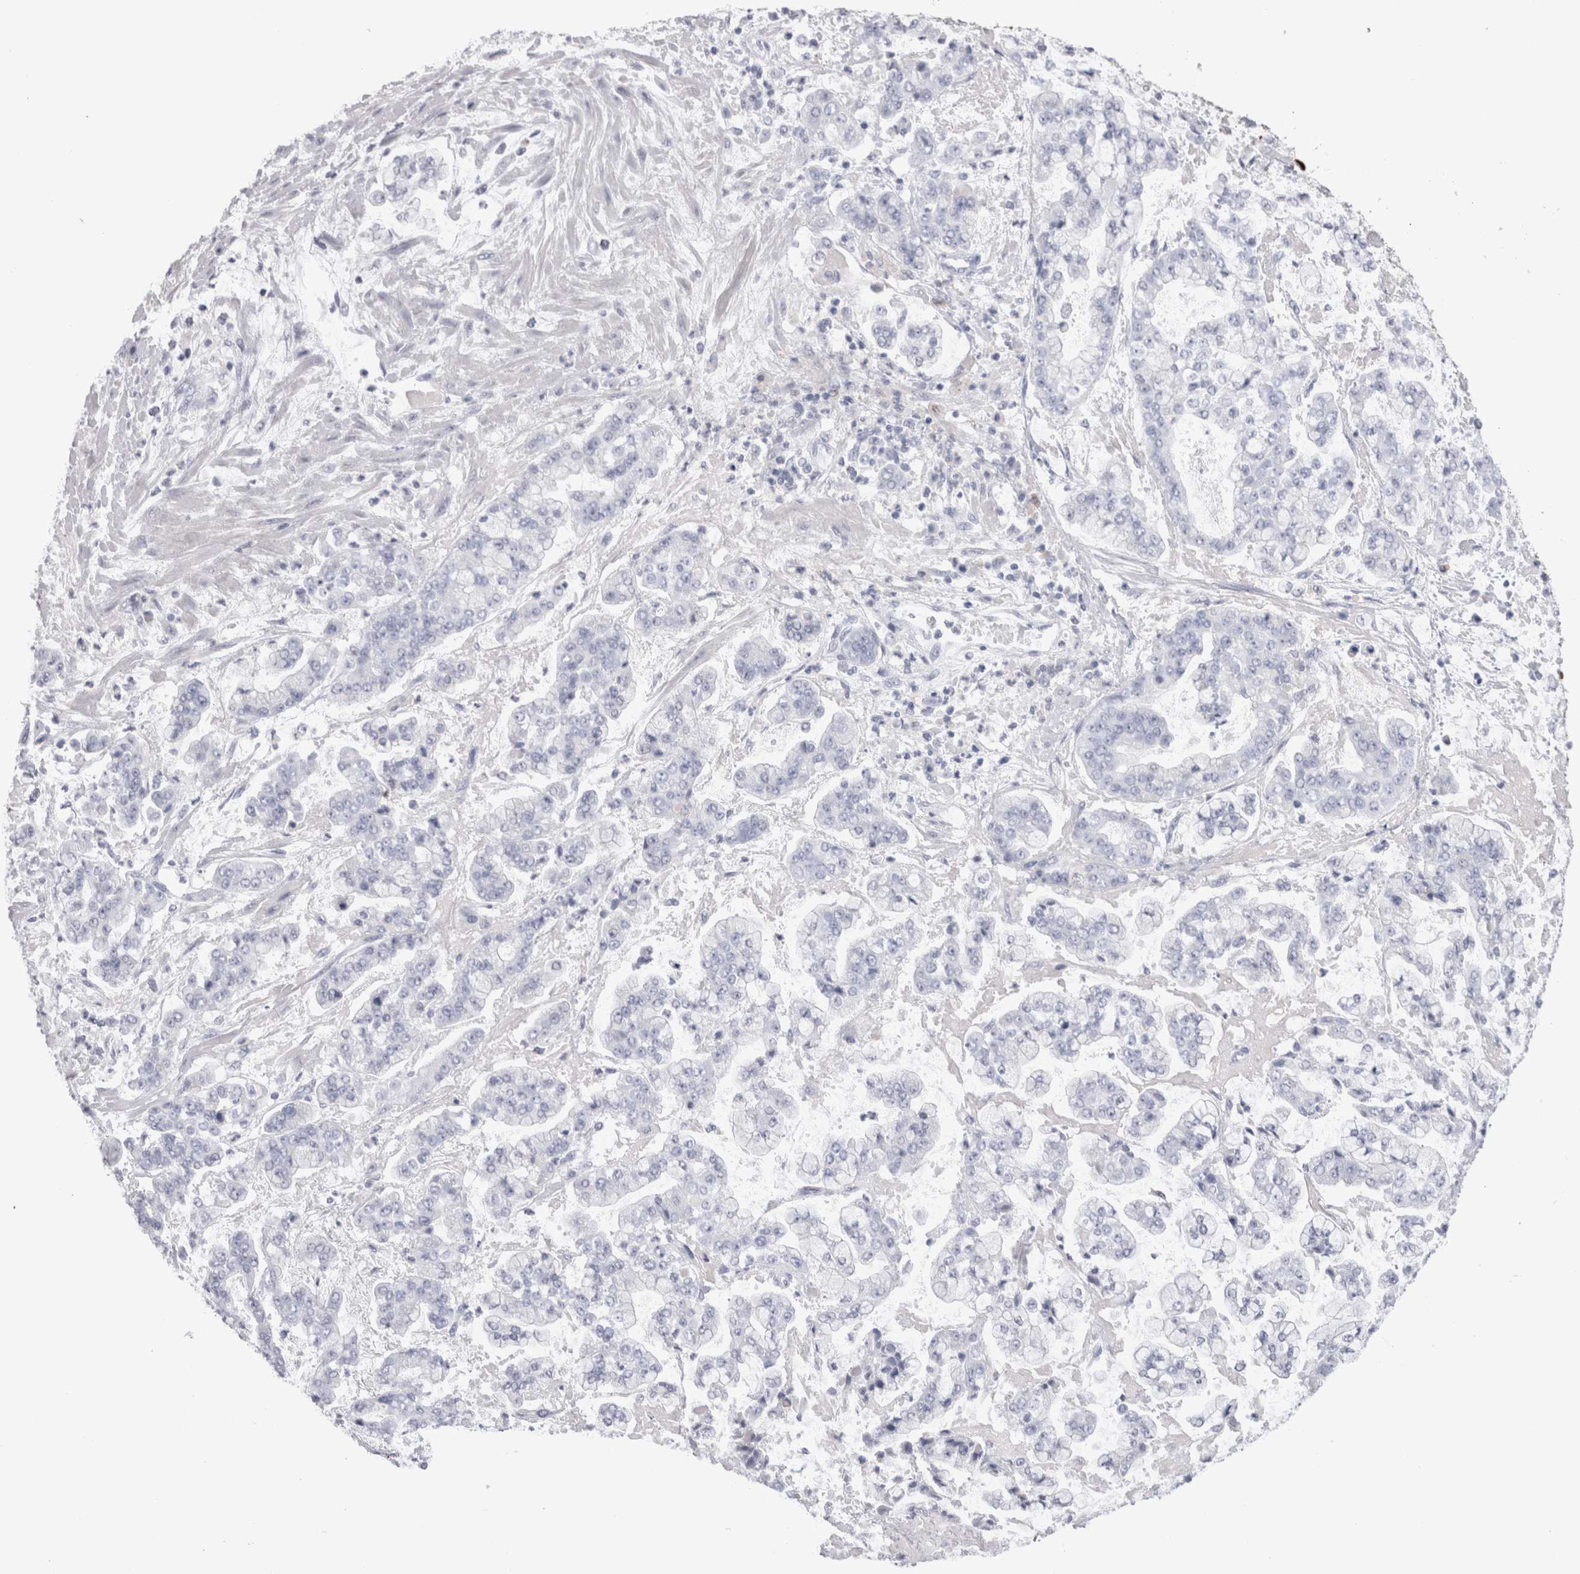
{"staining": {"intensity": "negative", "quantity": "none", "location": "none"}, "tissue": "stomach cancer", "cell_type": "Tumor cells", "image_type": "cancer", "snomed": [{"axis": "morphology", "description": "Adenocarcinoma, NOS"}, {"axis": "topography", "description": "Stomach"}], "caption": "Image shows no protein staining in tumor cells of stomach cancer (adenocarcinoma) tissue. (Stains: DAB immunohistochemistry with hematoxylin counter stain, Microscopy: brightfield microscopy at high magnification).", "gene": "SUCNR1", "patient": {"sex": "male", "age": 76}}